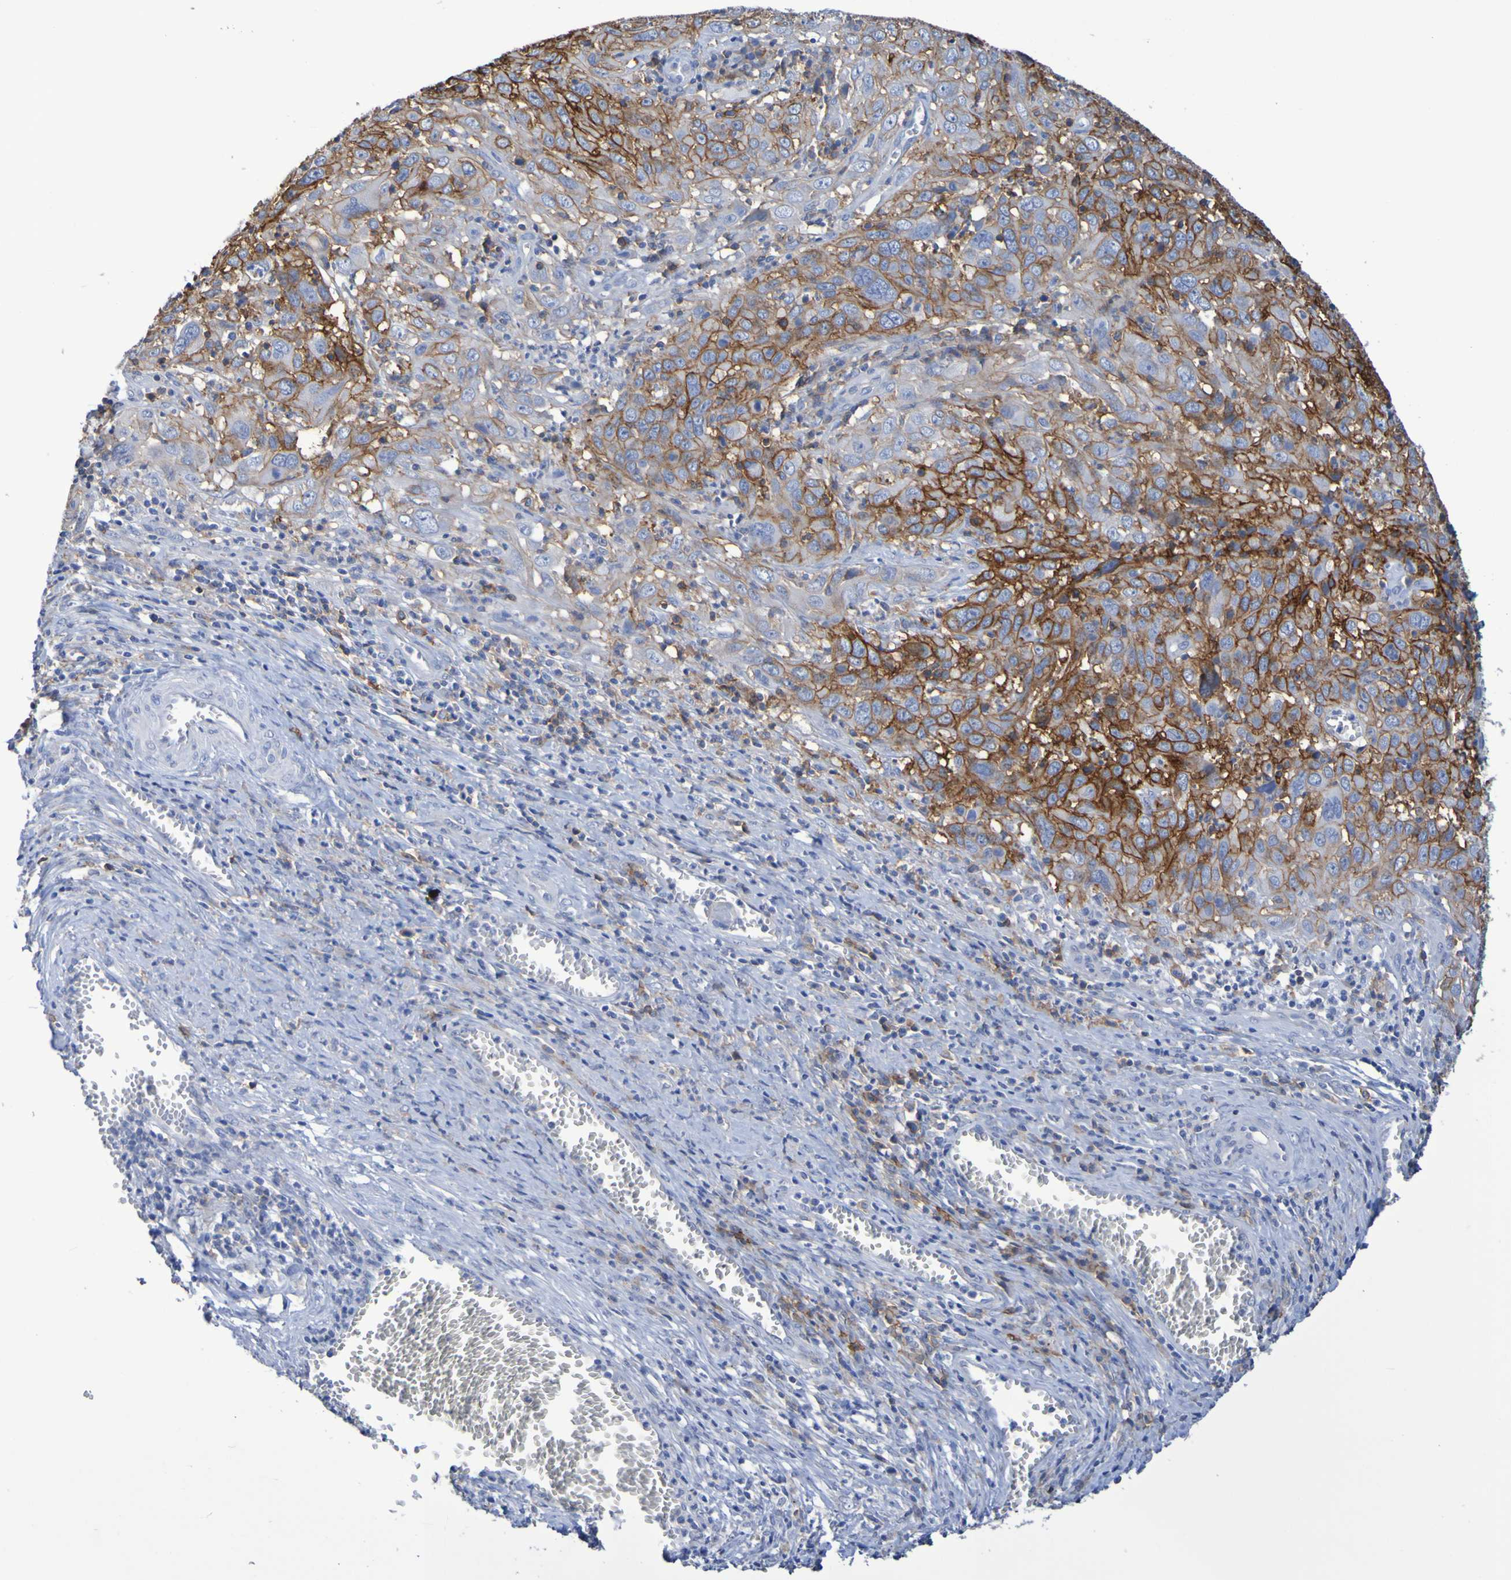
{"staining": {"intensity": "moderate", "quantity": ">75%", "location": "cytoplasmic/membranous"}, "tissue": "cervical cancer", "cell_type": "Tumor cells", "image_type": "cancer", "snomed": [{"axis": "morphology", "description": "Squamous cell carcinoma, NOS"}, {"axis": "topography", "description": "Cervix"}], "caption": "The image demonstrates staining of squamous cell carcinoma (cervical), revealing moderate cytoplasmic/membranous protein positivity (brown color) within tumor cells.", "gene": "SLC3A2", "patient": {"sex": "female", "age": 32}}